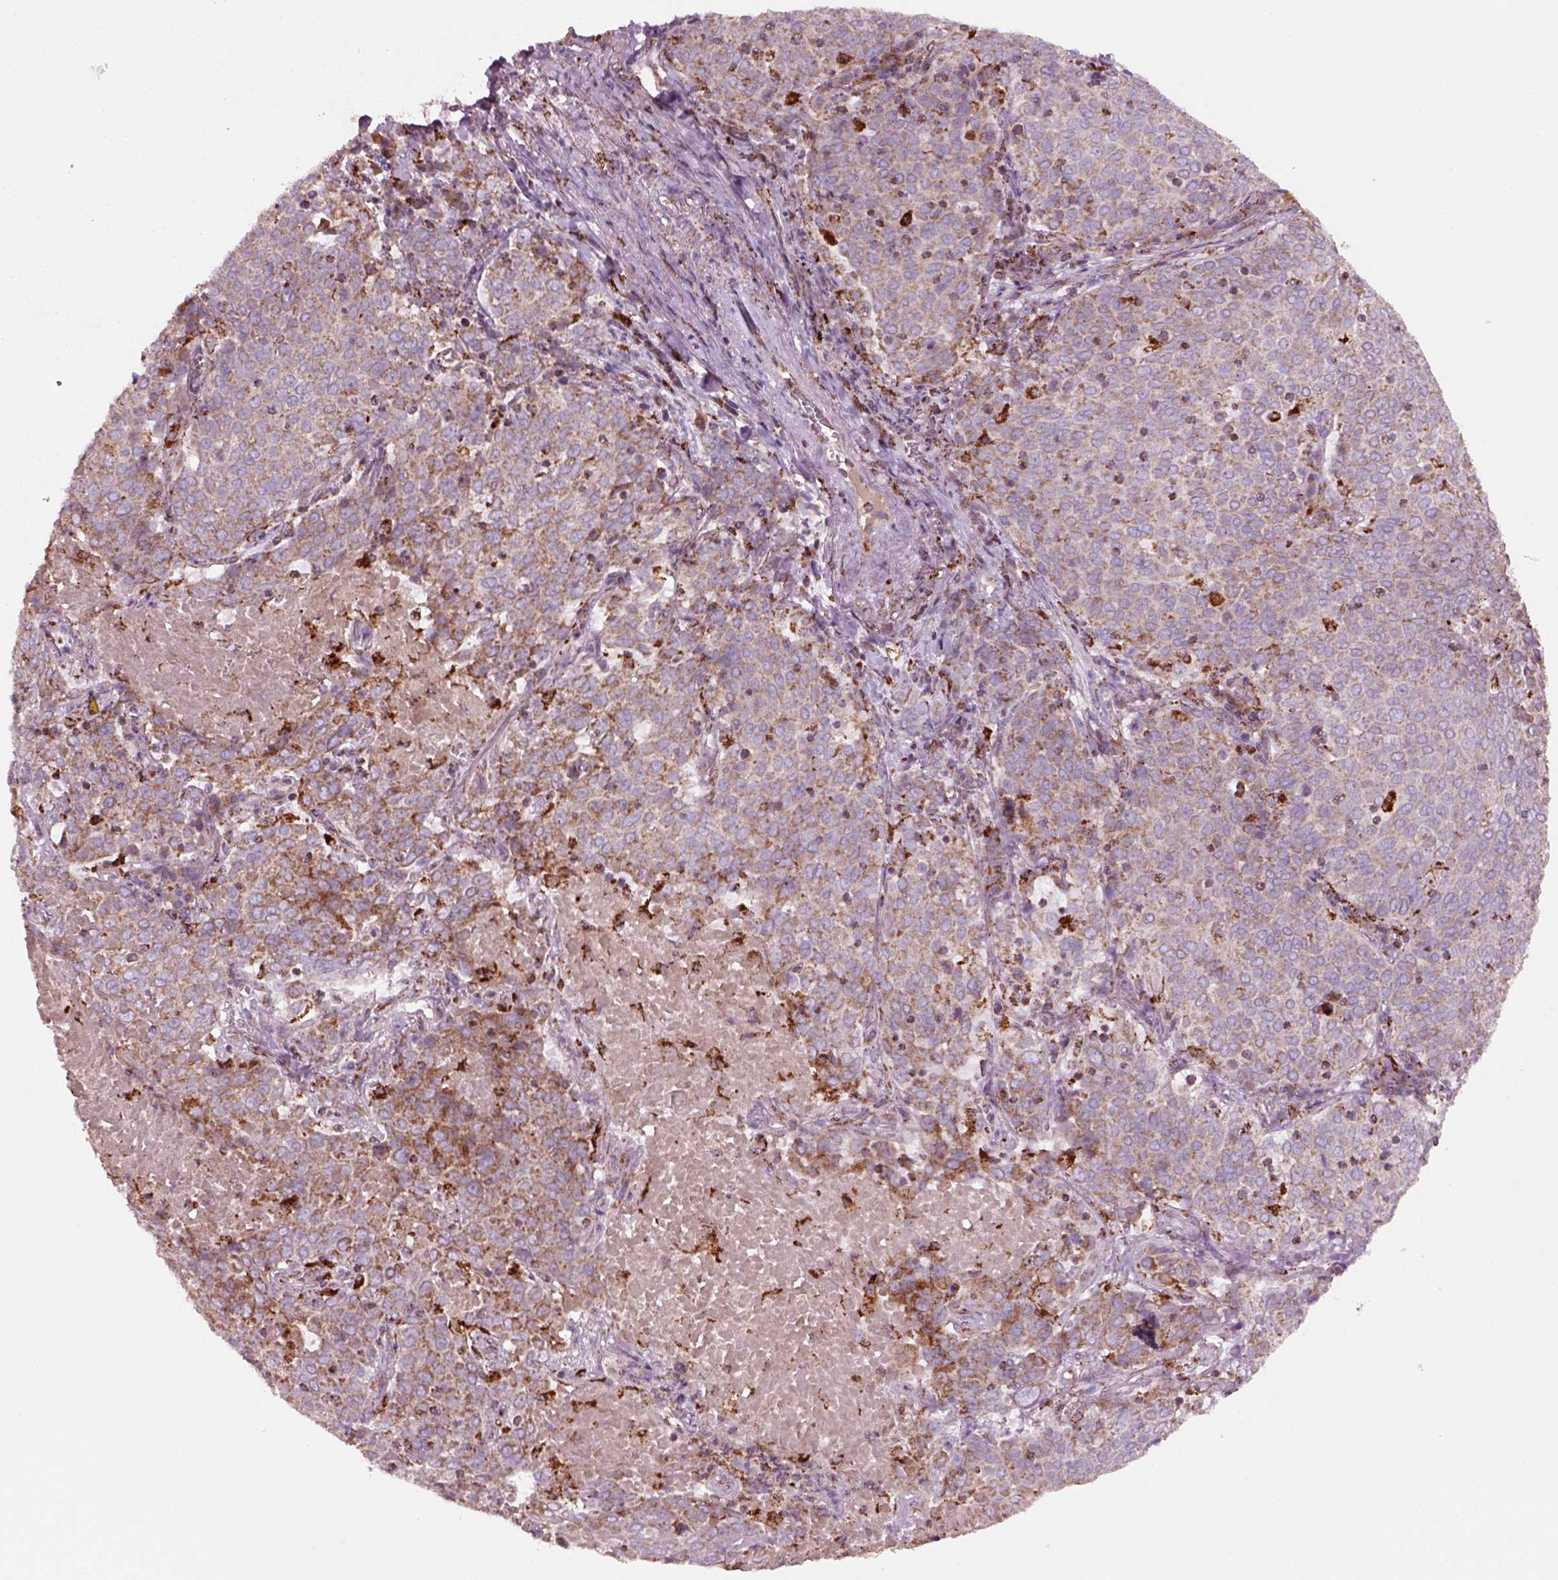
{"staining": {"intensity": "moderate", "quantity": ">75%", "location": "cytoplasmic/membranous"}, "tissue": "lung cancer", "cell_type": "Tumor cells", "image_type": "cancer", "snomed": [{"axis": "morphology", "description": "Squamous cell carcinoma, NOS"}, {"axis": "topography", "description": "Lung"}], "caption": "Immunohistochemical staining of lung cancer (squamous cell carcinoma) reveals medium levels of moderate cytoplasmic/membranous positivity in approximately >75% of tumor cells.", "gene": "SLC25A24", "patient": {"sex": "male", "age": 82}}